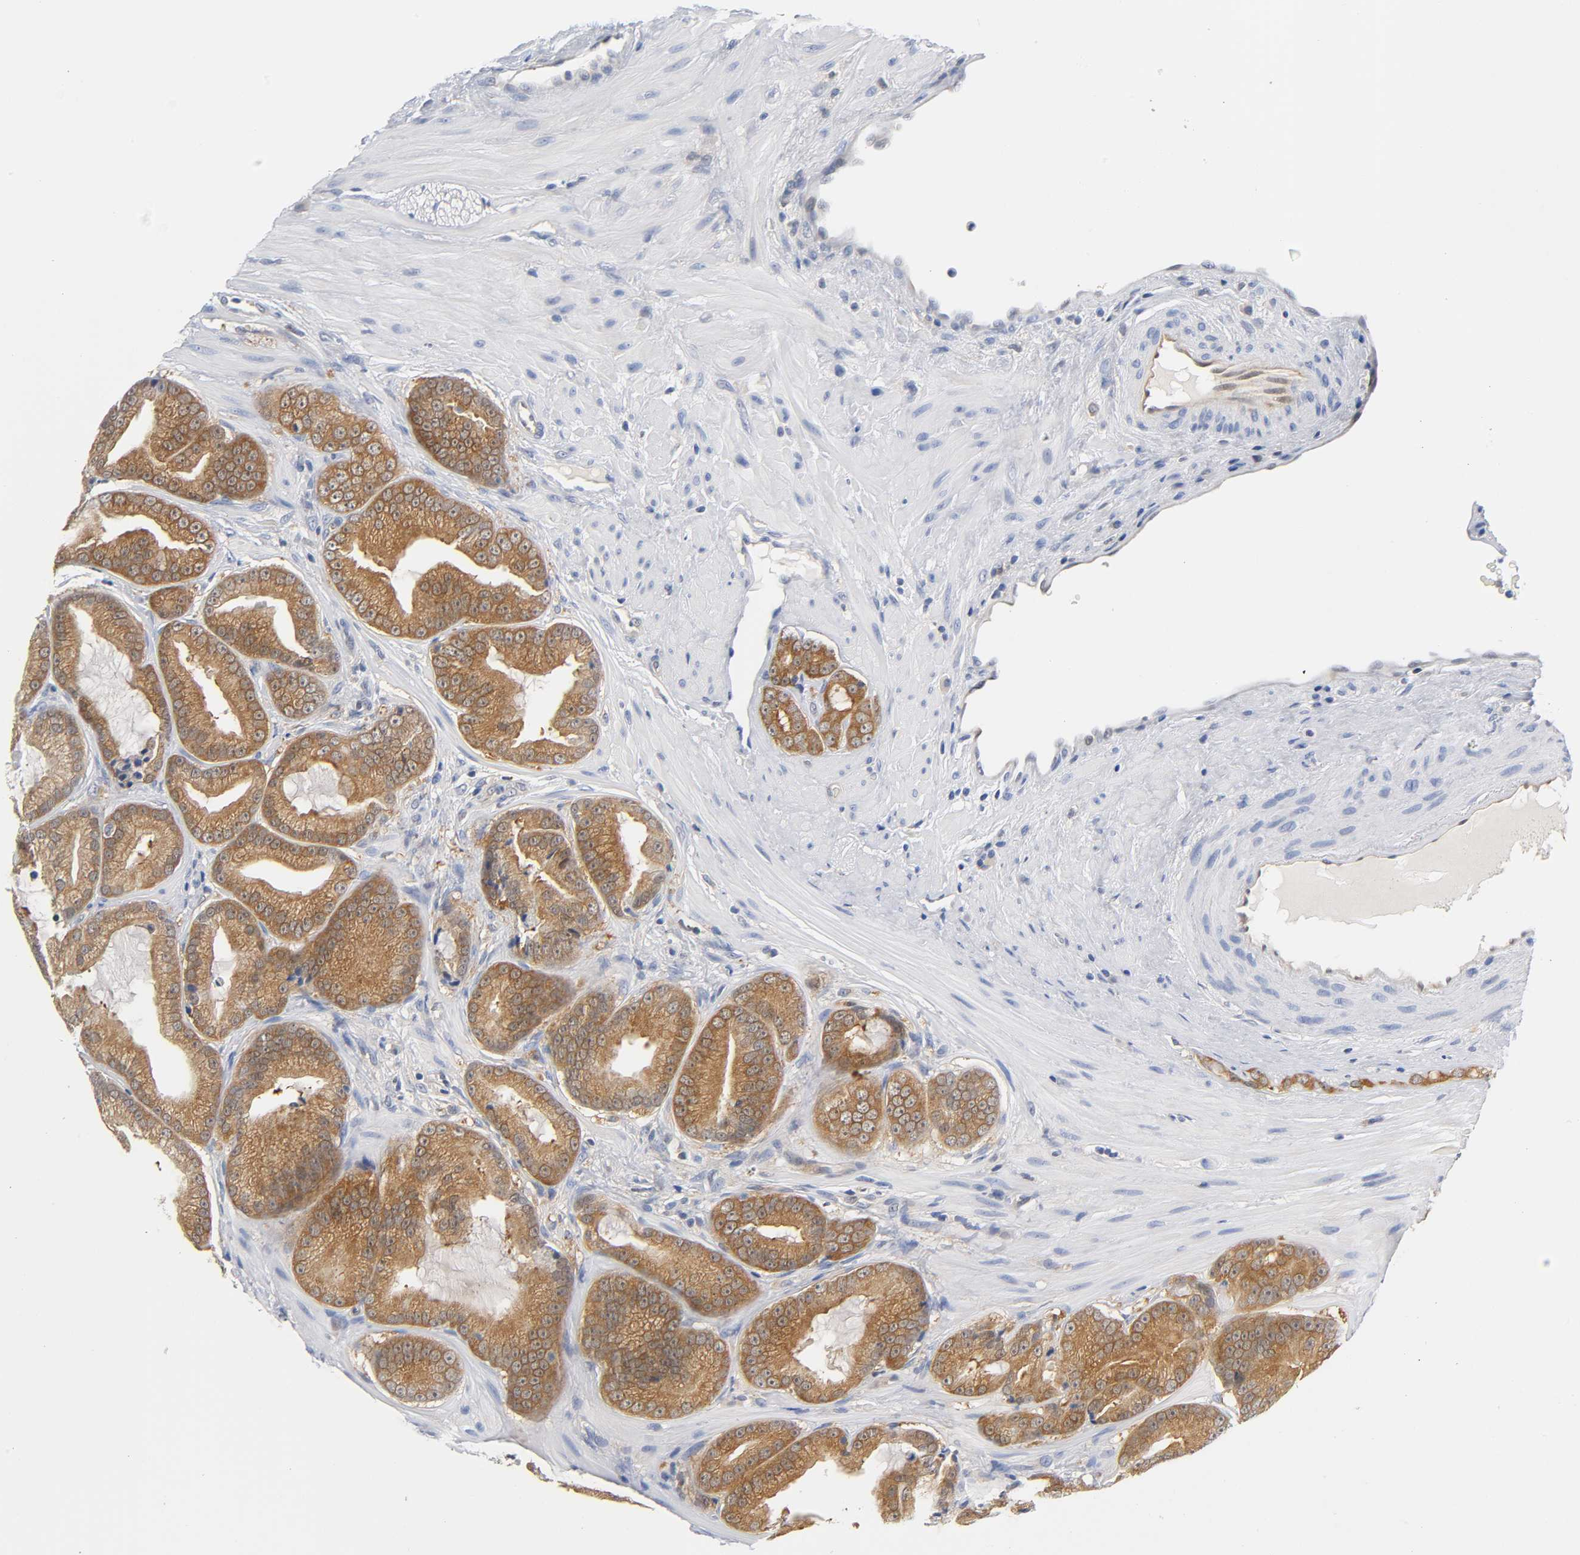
{"staining": {"intensity": "strong", "quantity": ">75%", "location": "cytoplasmic/membranous"}, "tissue": "prostate cancer", "cell_type": "Tumor cells", "image_type": "cancer", "snomed": [{"axis": "morphology", "description": "Adenocarcinoma, Low grade"}, {"axis": "topography", "description": "Prostate"}], "caption": "There is high levels of strong cytoplasmic/membranous staining in tumor cells of prostate low-grade adenocarcinoma, as demonstrated by immunohistochemical staining (brown color).", "gene": "FYN", "patient": {"sex": "male", "age": 58}}